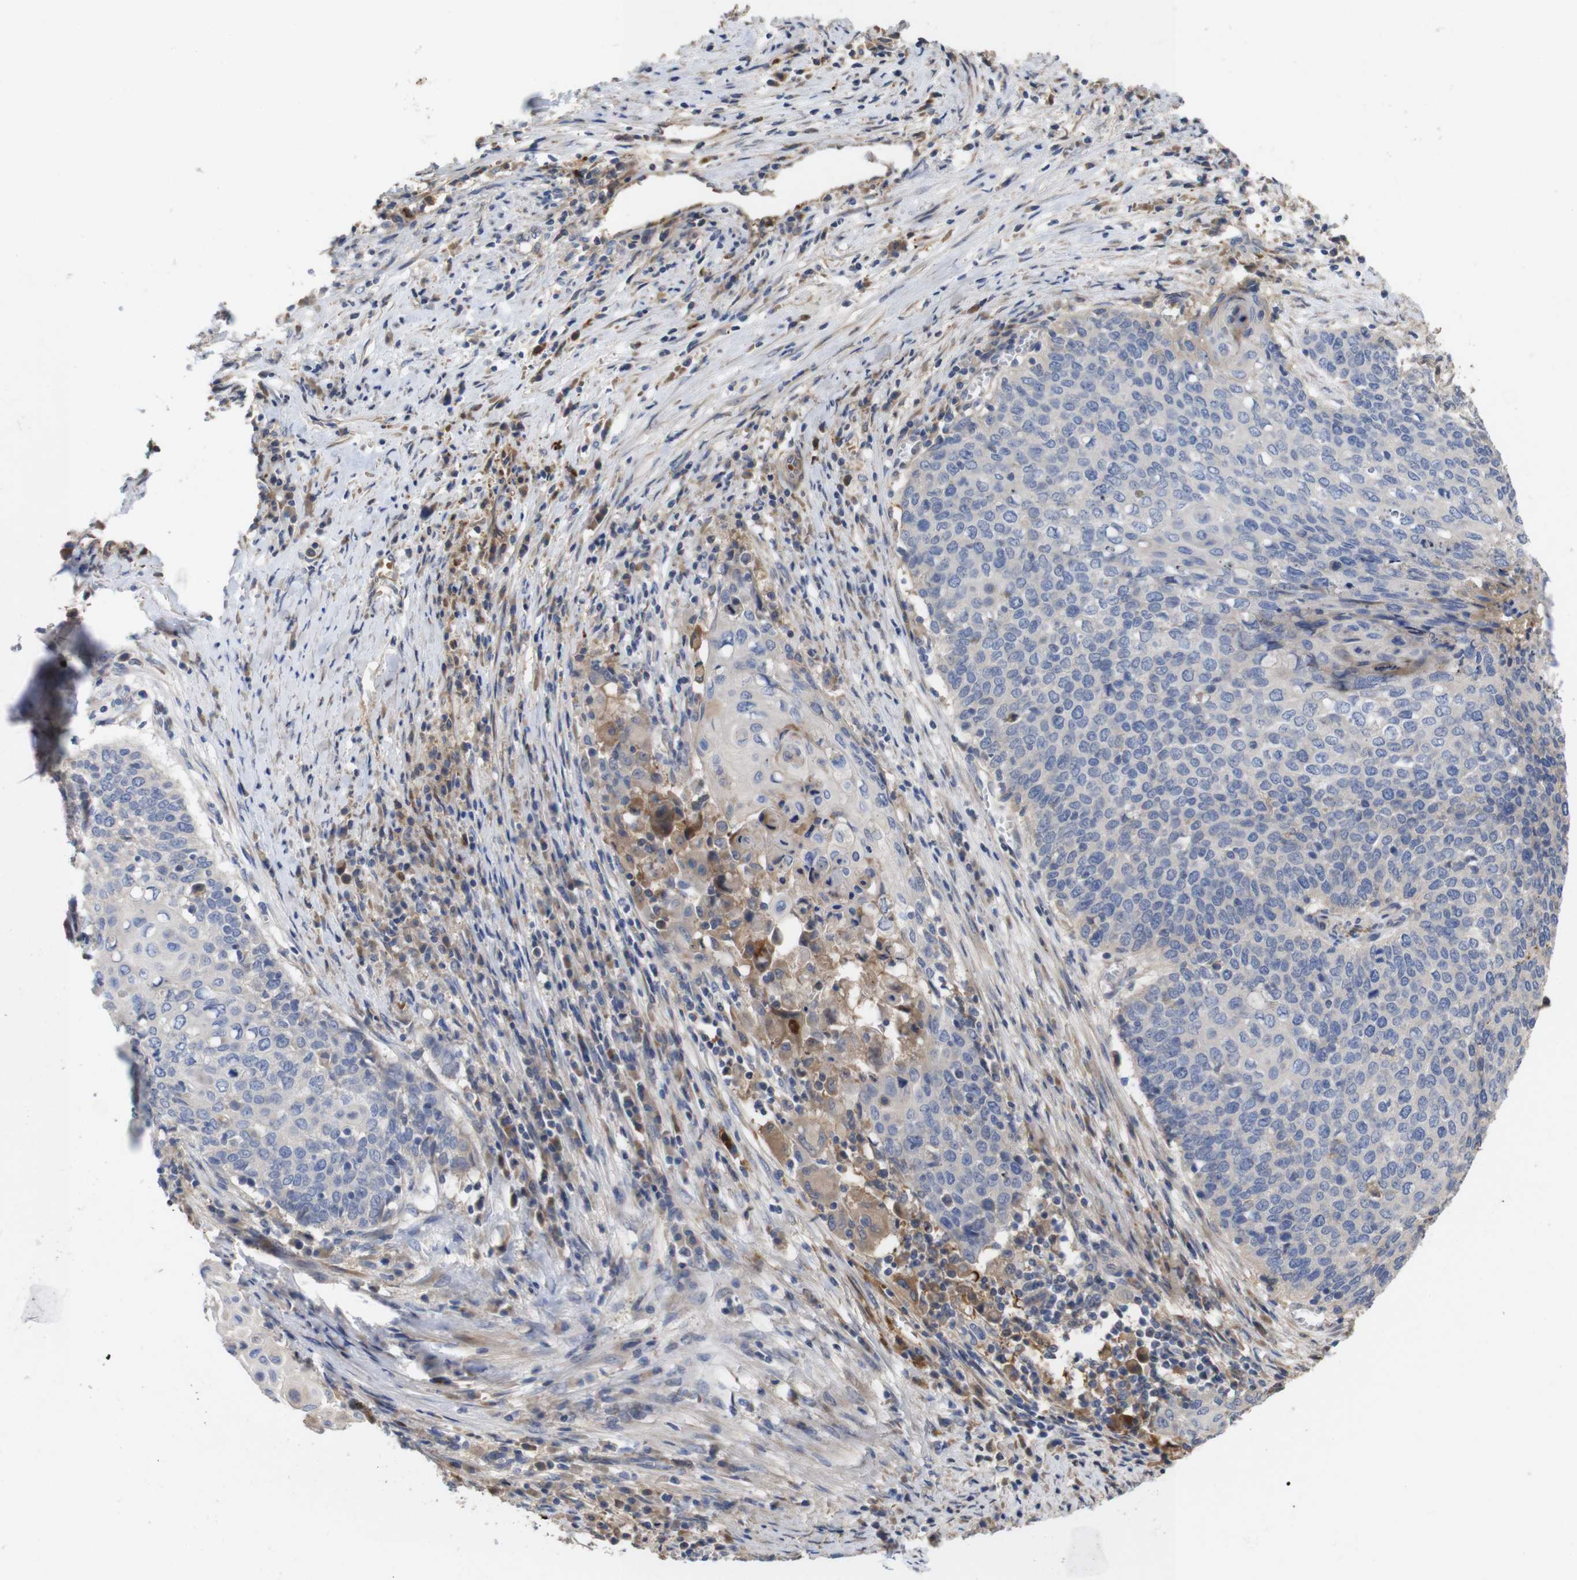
{"staining": {"intensity": "negative", "quantity": "none", "location": "none"}, "tissue": "cervical cancer", "cell_type": "Tumor cells", "image_type": "cancer", "snomed": [{"axis": "morphology", "description": "Squamous cell carcinoma, NOS"}, {"axis": "topography", "description": "Cervix"}], "caption": "There is no significant staining in tumor cells of cervical cancer. The staining was performed using DAB (3,3'-diaminobenzidine) to visualize the protein expression in brown, while the nuclei were stained in blue with hematoxylin (Magnification: 20x).", "gene": "SPRY3", "patient": {"sex": "female", "age": 39}}